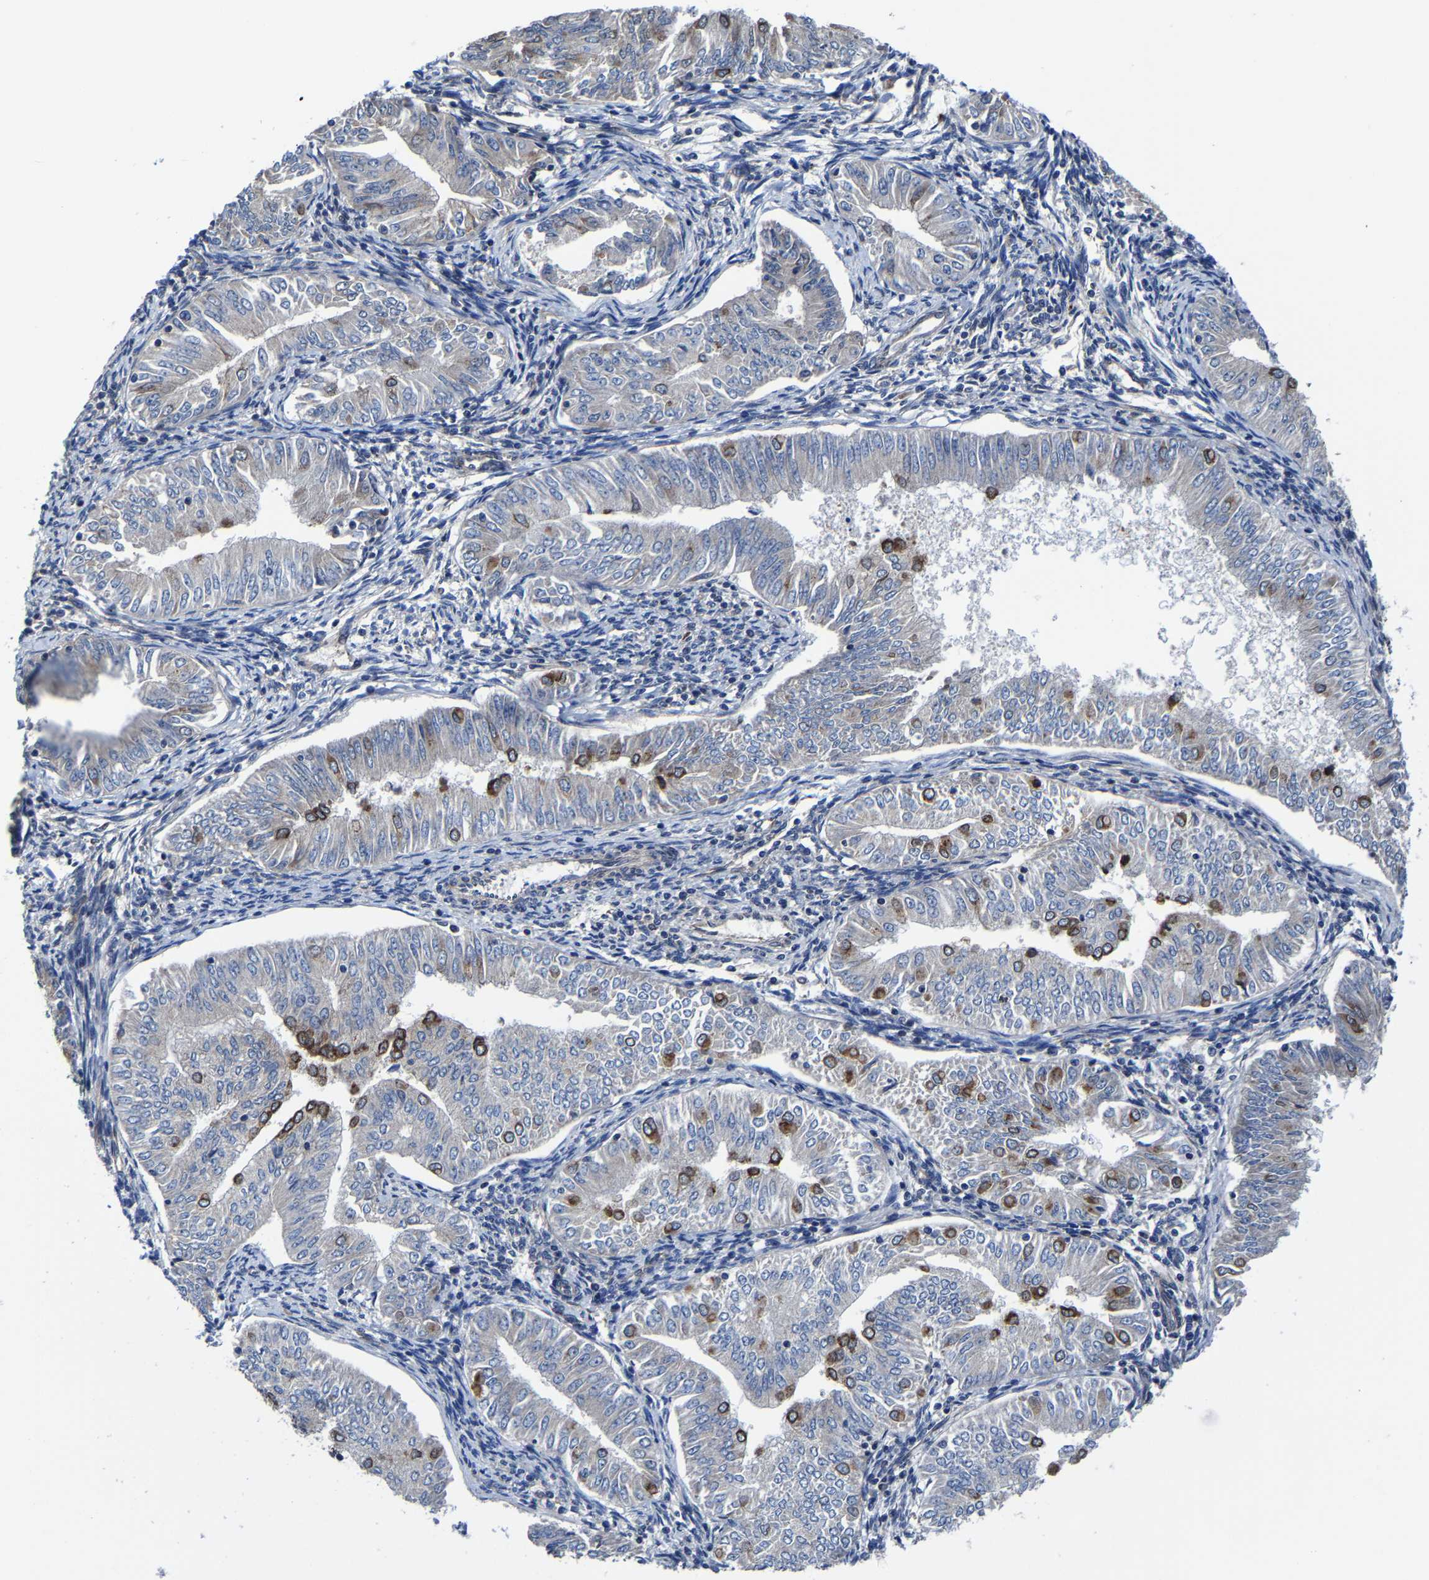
{"staining": {"intensity": "strong", "quantity": "<25%", "location": "cytoplasmic/membranous"}, "tissue": "endometrial cancer", "cell_type": "Tumor cells", "image_type": "cancer", "snomed": [{"axis": "morphology", "description": "Normal tissue, NOS"}, {"axis": "morphology", "description": "Adenocarcinoma, NOS"}, {"axis": "topography", "description": "Endometrium"}], "caption": "Endometrial cancer stained with a brown dye displays strong cytoplasmic/membranous positive staining in about <25% of tumor cells.", "gene": "EBAG9", "patient": {"sex": "female", "age": 53}}